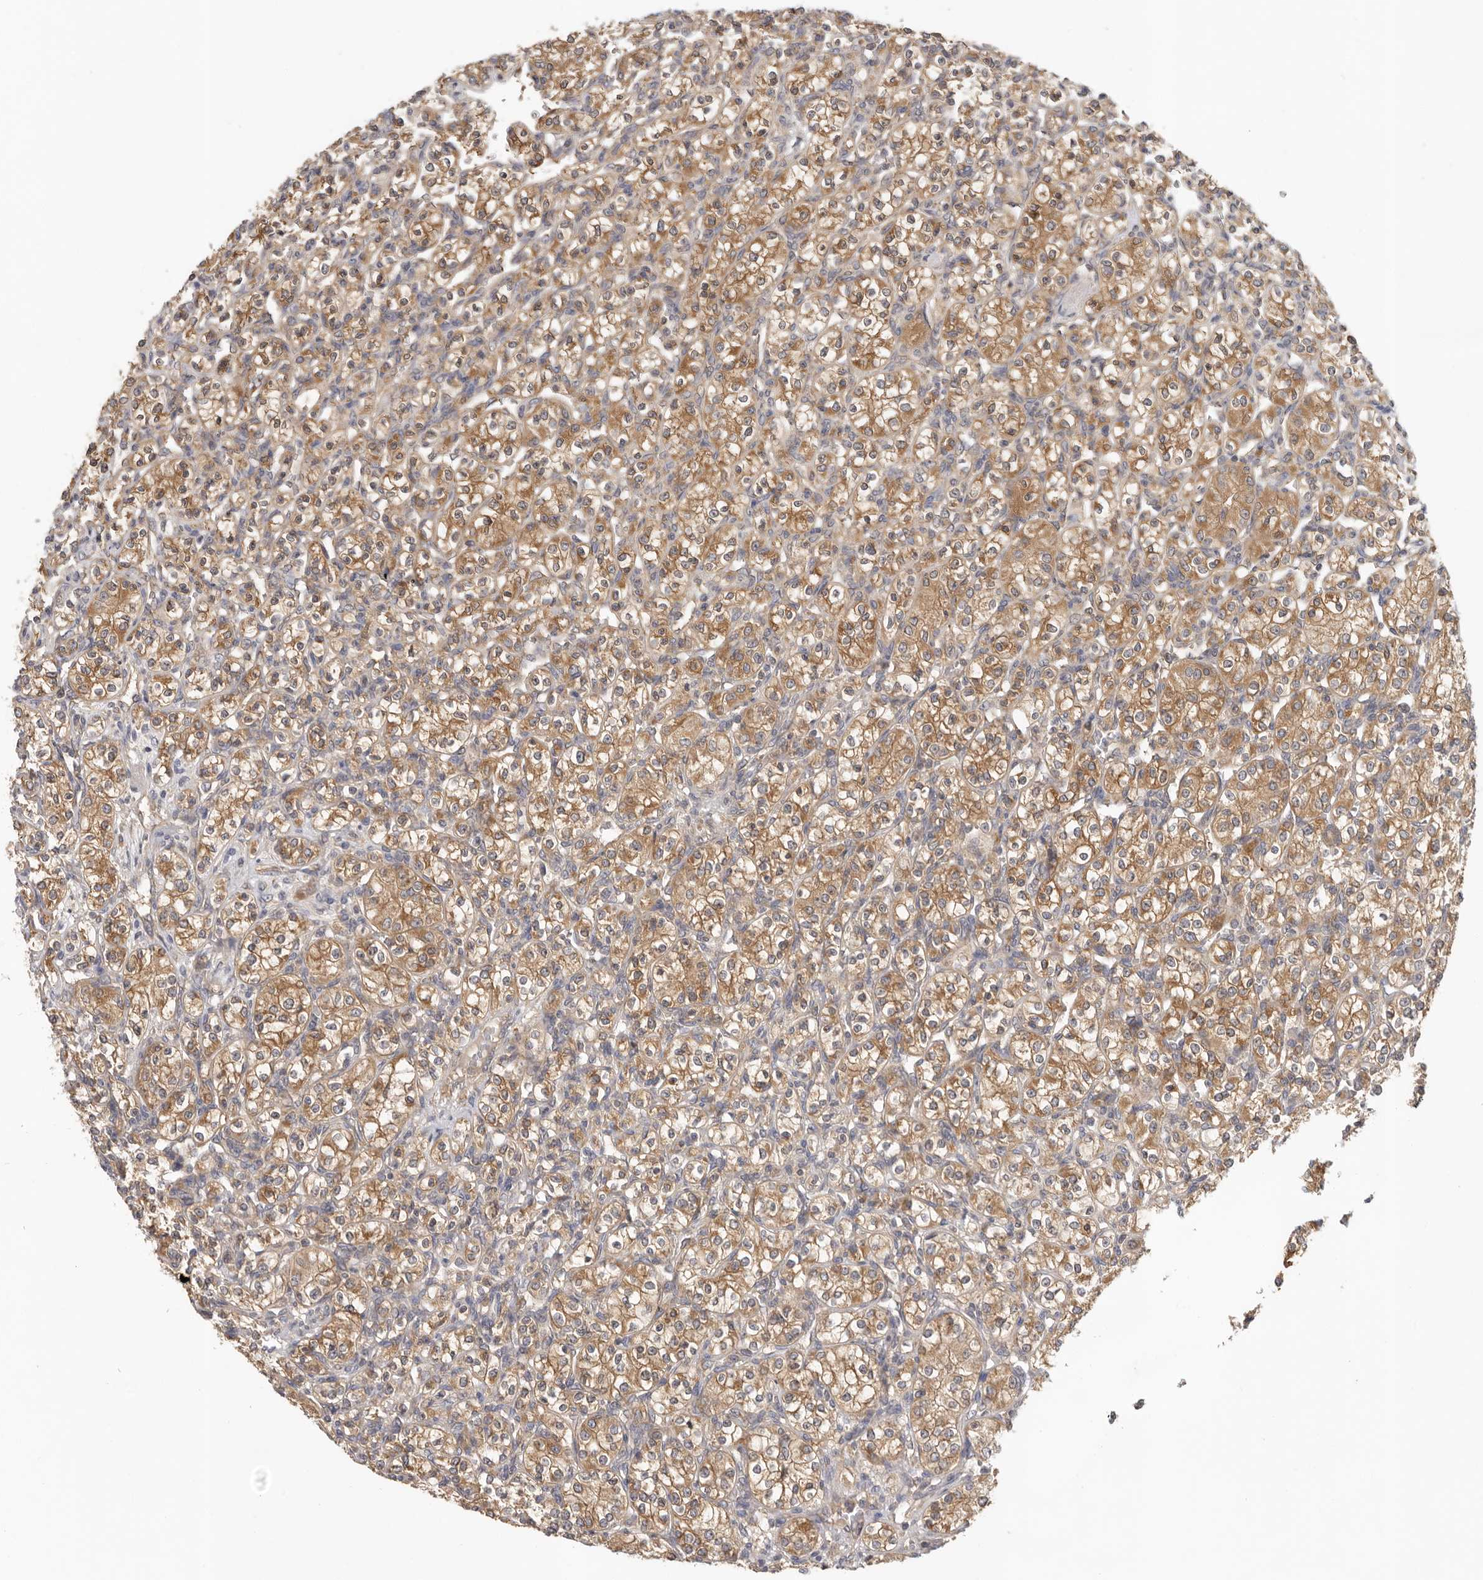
{"staining": {"intensity": "moderate", "quantity": ">75%", "location": "cytoplasmic/membranous"}, "tissue": "renal cancer", "cell_type": "Tumor cells", "image_type": "cancer", "snomed": [{"axis": "morphology", "description": "Adenocarcinoma, NOS"}, {"axis": "topography", "description": "Kidney"}], "caption": "Renal adenocarcinoma stained with a protein marker shows moderate staining in tumor cells.", "gene": "PPP1R42", "patient": {"sex": "male", "age": 77}}